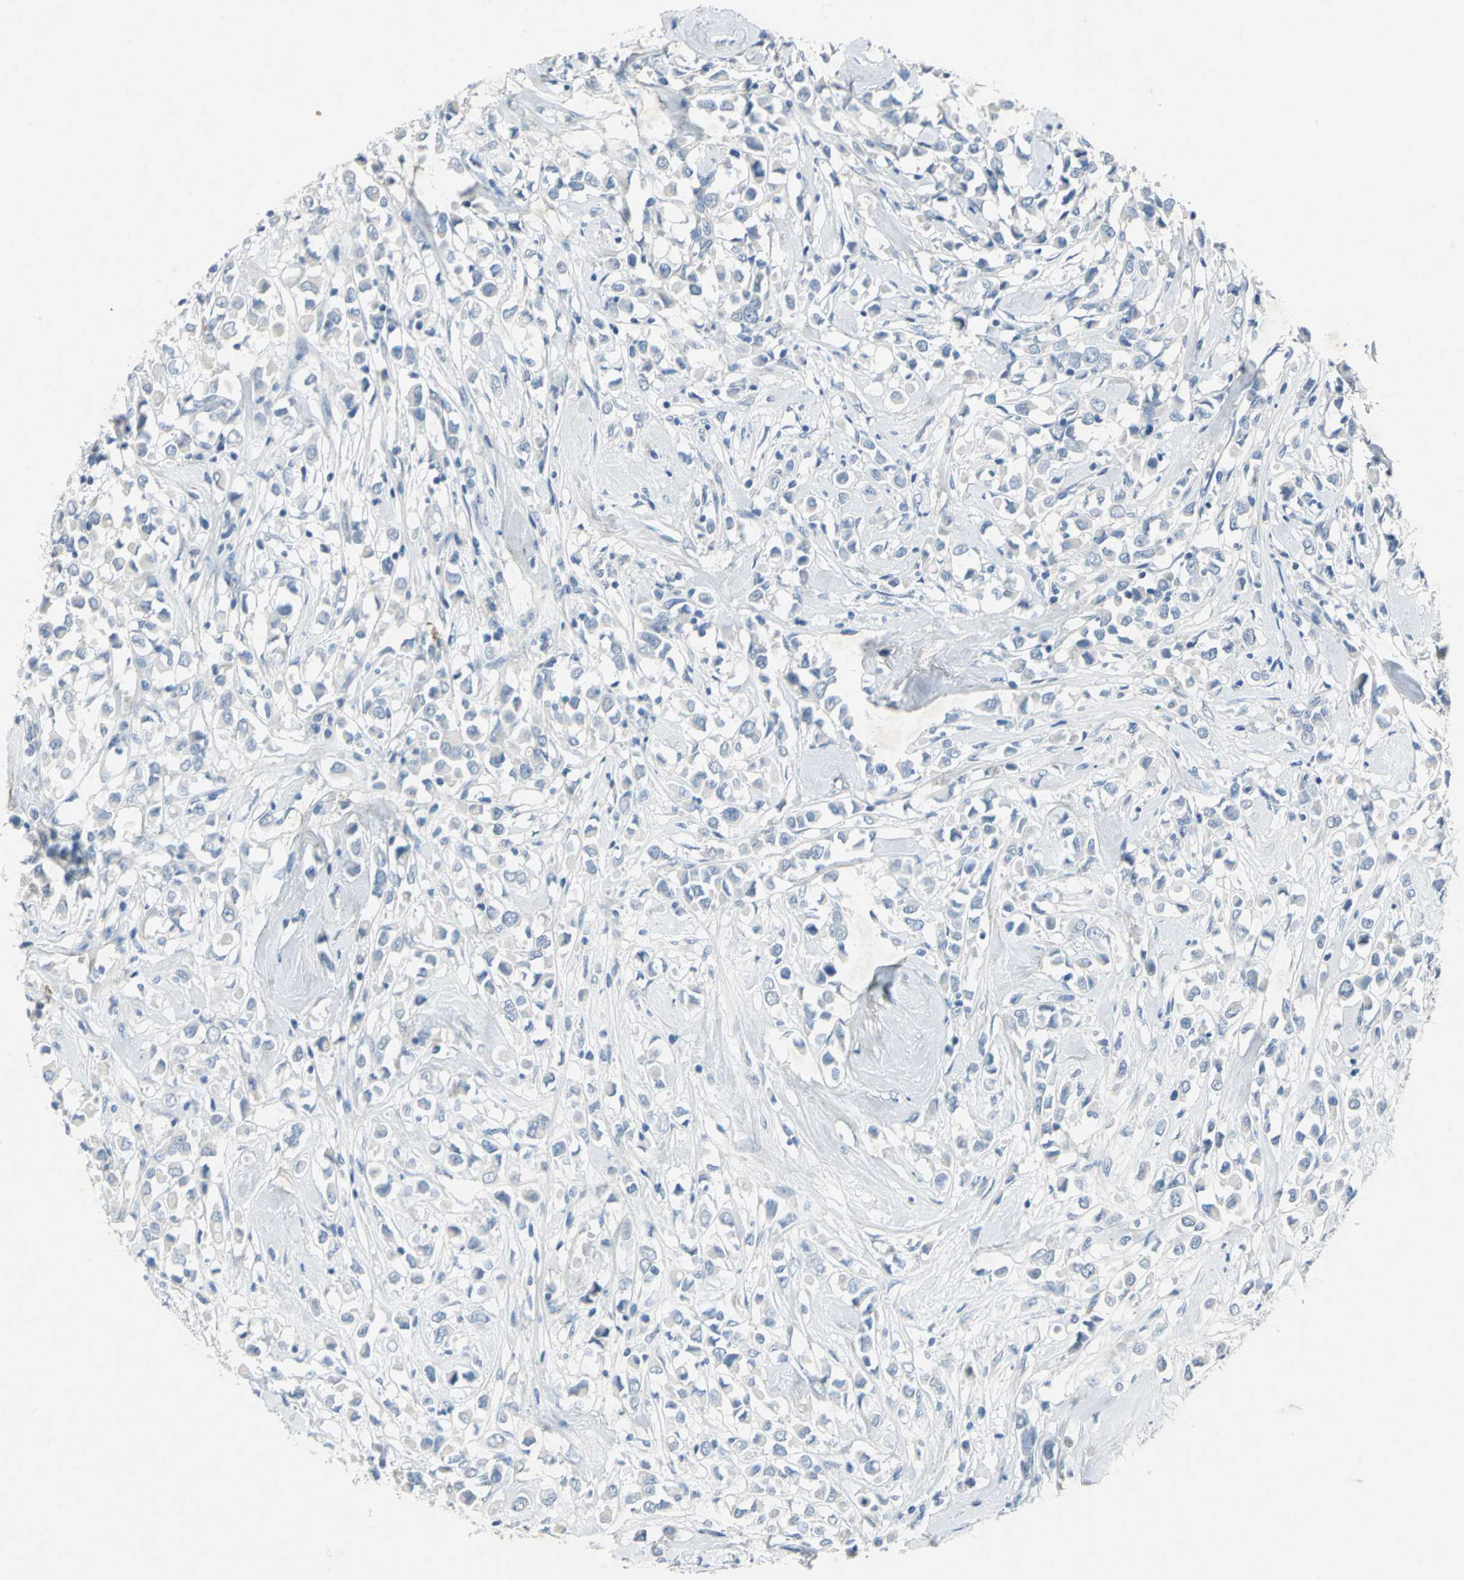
{"staining": {"intensity": "negative", "quantity": "none", "location": "none"}, "tissue": "breast cancer", "cell_type": "Tumor cells", "image_type": "cancer", "snomed": [{"axis": "morphology", "description": "Duct carcinoma"}, {"axis": "topography", "description": "Breast"}], "caption": "DAB immunohistochemical staining of human breast invasive ductal carcinoma displays no significant positivity in tumor cells.", "gene": "PTGDS", "patient": {"sex": "female", "age": 61}}